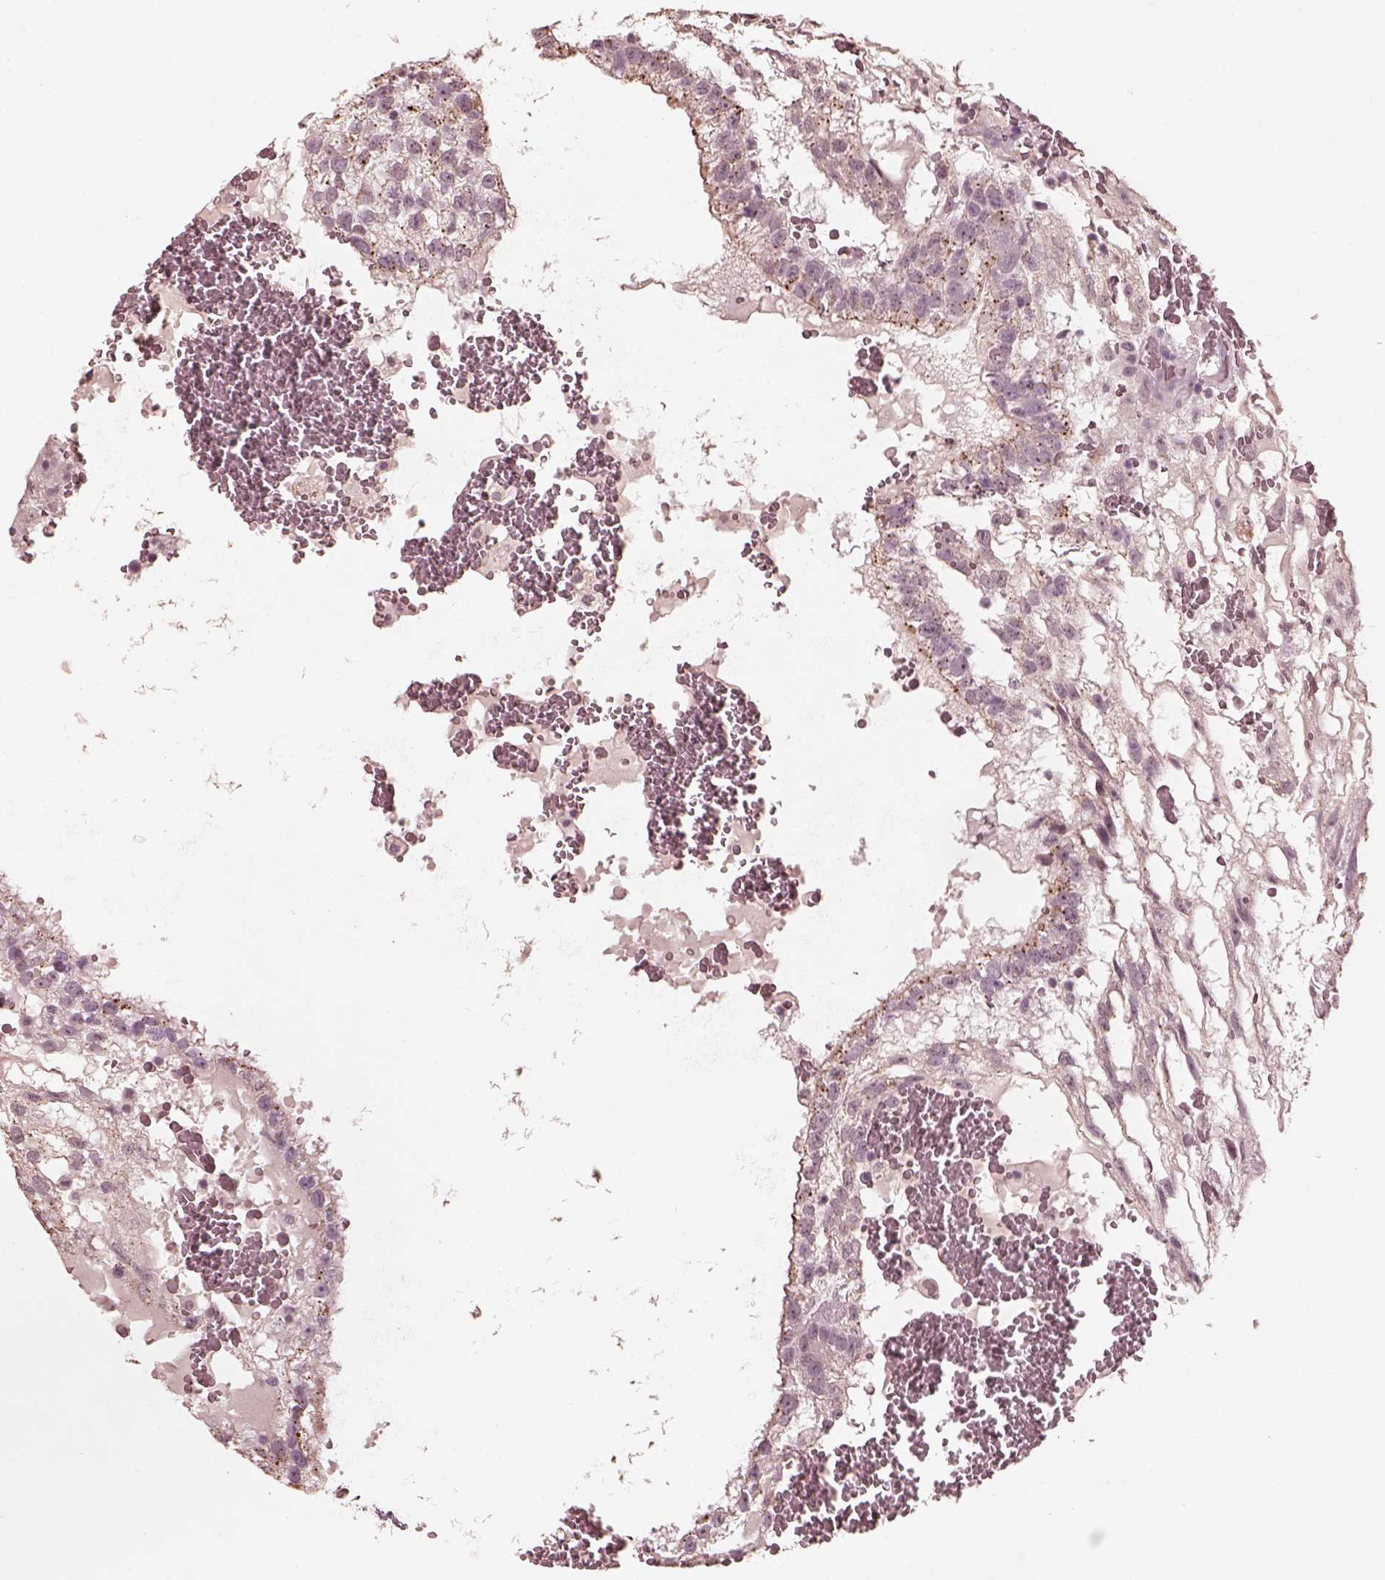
{"staining": {"intensity": "moderate", "quantity": "<25%", "location": "cytoplasmic/membranous"}, "tissue": "testis cancer", "cell_type": "Tumor cells", "image_type": "cancer", "snomed": [{"axis": "morphology", "description": "Normal tissue, NOS"}, {"axis": "morphology", "description": "Carcinoma, Embryonal, NOS"}, {"axis": "topography", "description": "Testis"}], "caption": "Moderate cytoplasmic/membranous staining for a protein is identified in about <25% of tumor cells of embryonal carcinoma (testis) using immunohistochemistry (IHC).", "gene": "SLC7A4", "patient": {"sex": "male", "age": 32}}